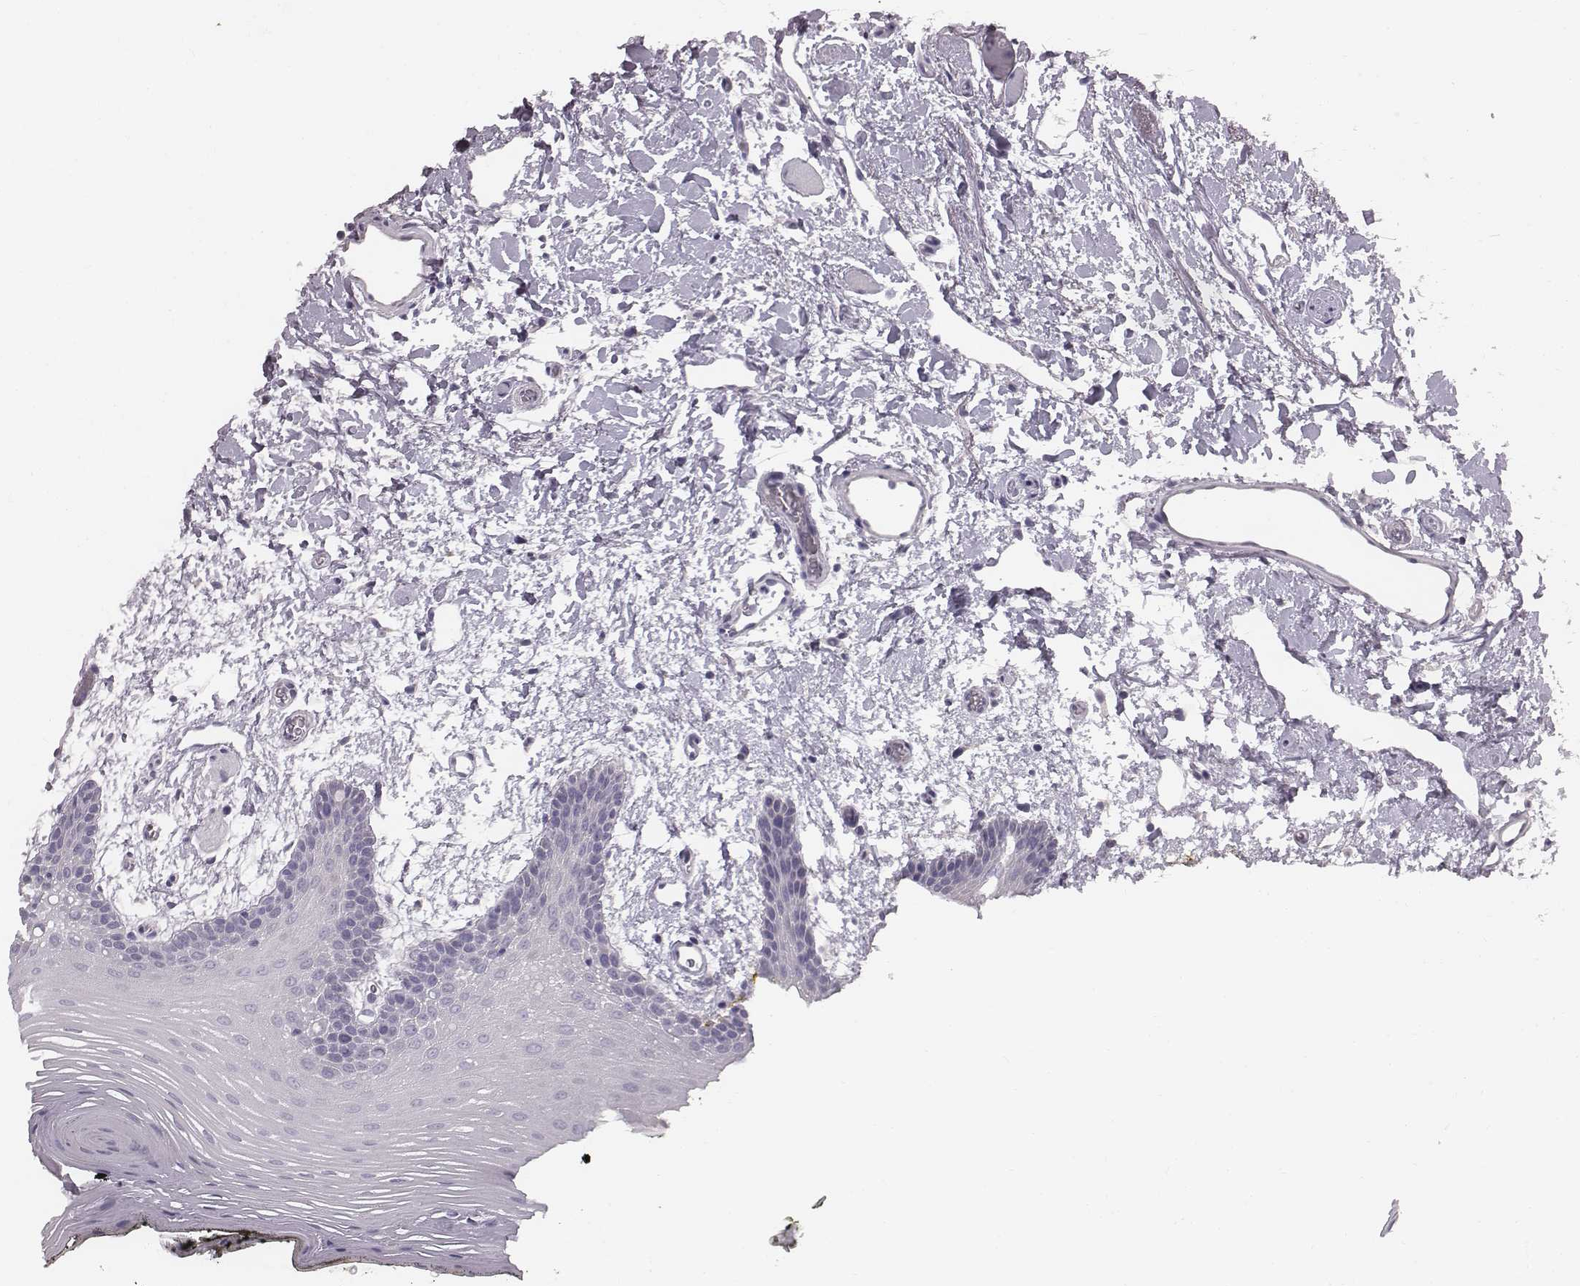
{"staining": {"intensity": "negative", "quantity": "none", "location": "none"}, "tissue": "oral mucosa", "cell_type": "Squamous epithelial cells", "image_type": "normal", "snomed": [{"axis": "morphology", "description": "Normal tissue, NOS"}, {"axis": "topography", "description": "Oral tissue"}, {"axis": "topography", "description": "Head-Neck"}], "caption": "An immunohistochemistry image of normal oral mucosa is shown. There is no staining in squamous epithelial cells of oral mucosa.", "gene": "ENSG00000284762", "patient": {"sex": "male", "age": 65}}